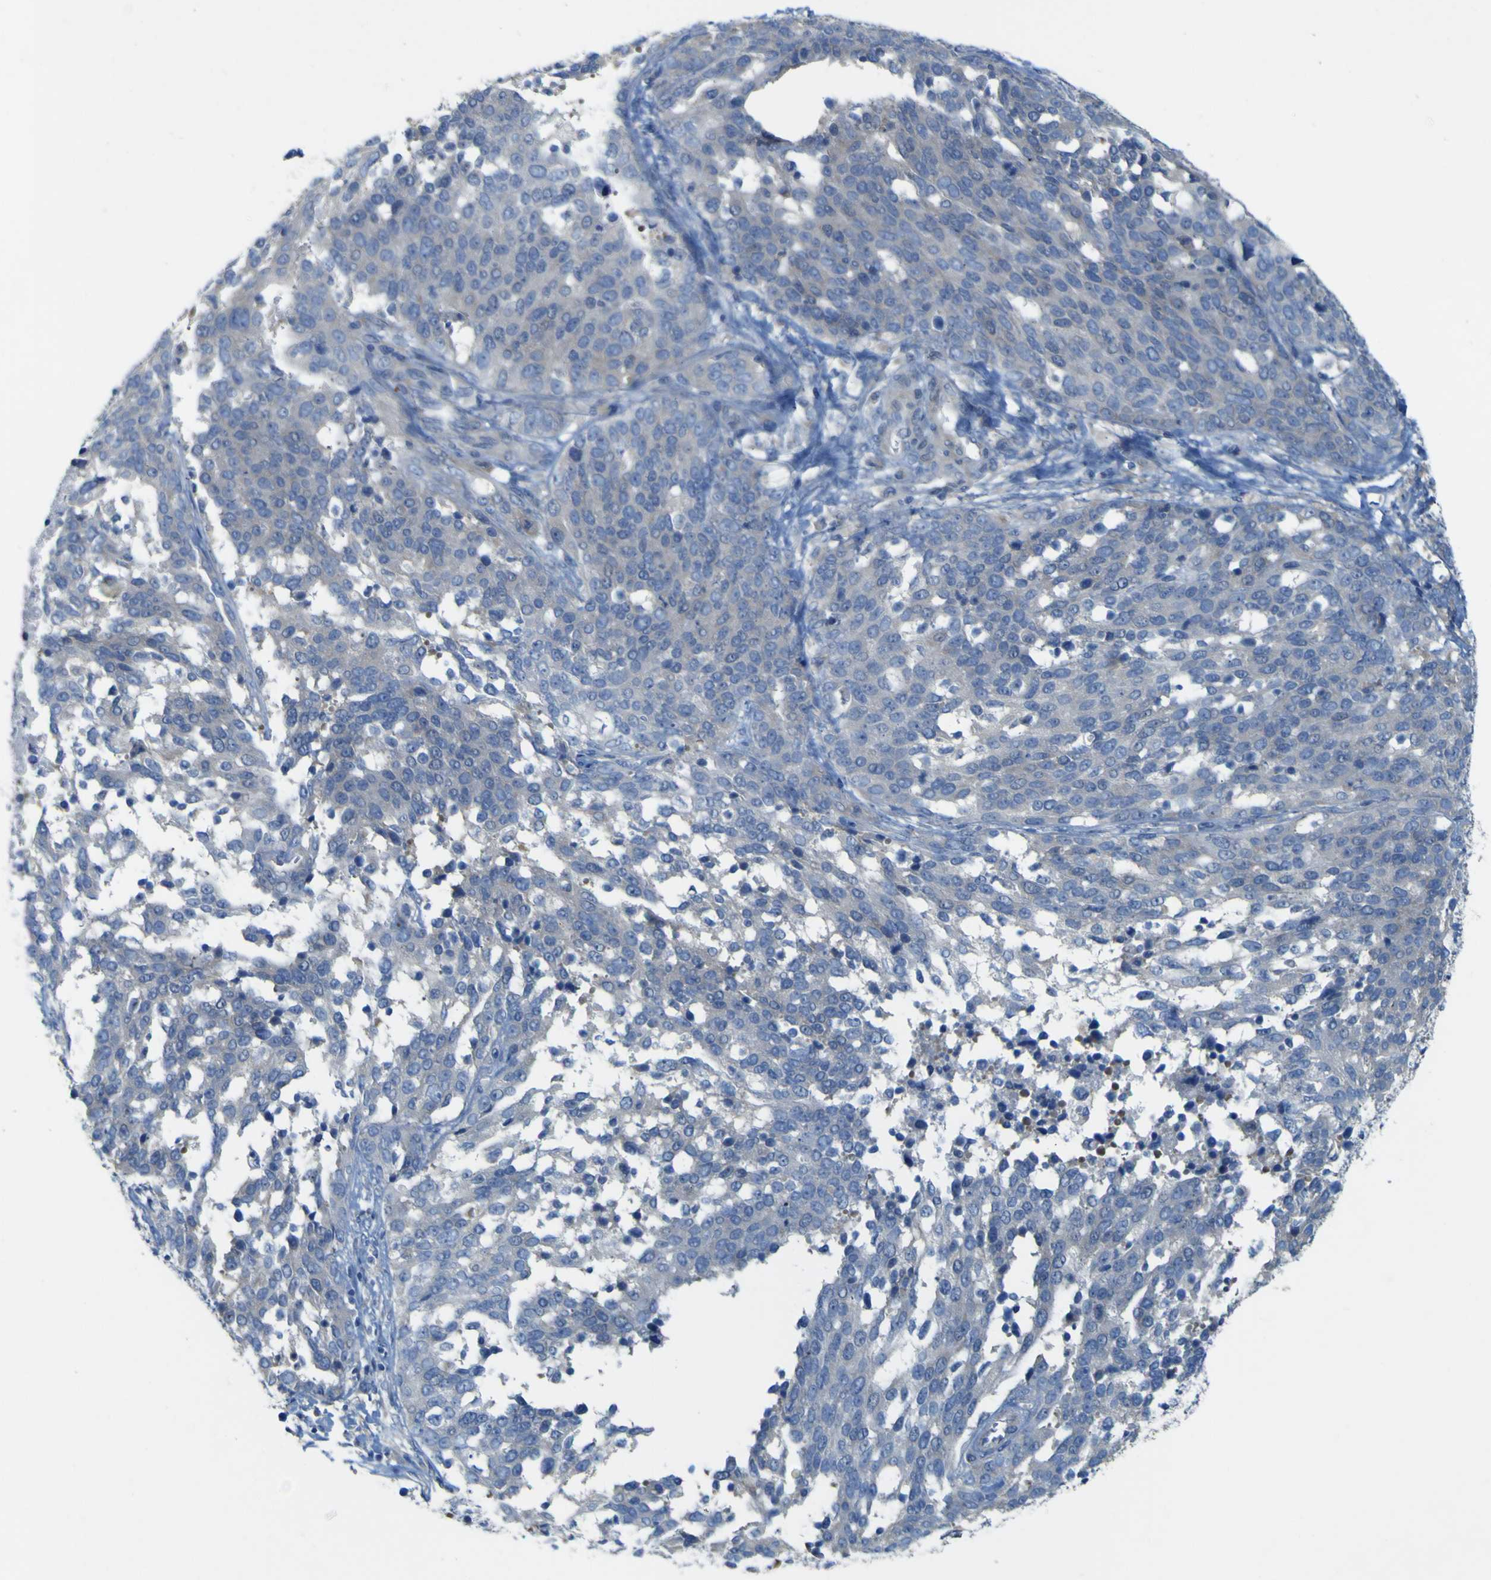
{"staining": {"intensity": "negative", "quantity": "none", "location": "none"}, "tissue": "ovarian cancer", "cell_type": "Tumor cells", "image_type": "cancer", "snomed": [{"axis": "morphology", "description": "Cystadenocarcinoma, serous, NOS"}, {"axis": "topography", "description": "Ovary"}], "caption": "Immunohistochemistry of human ovarian serous cystadenocarcinoma shows no positivity in tumor cells.", "gene": "MYEOV", "patient": {"sex": "female", "age": 44}}